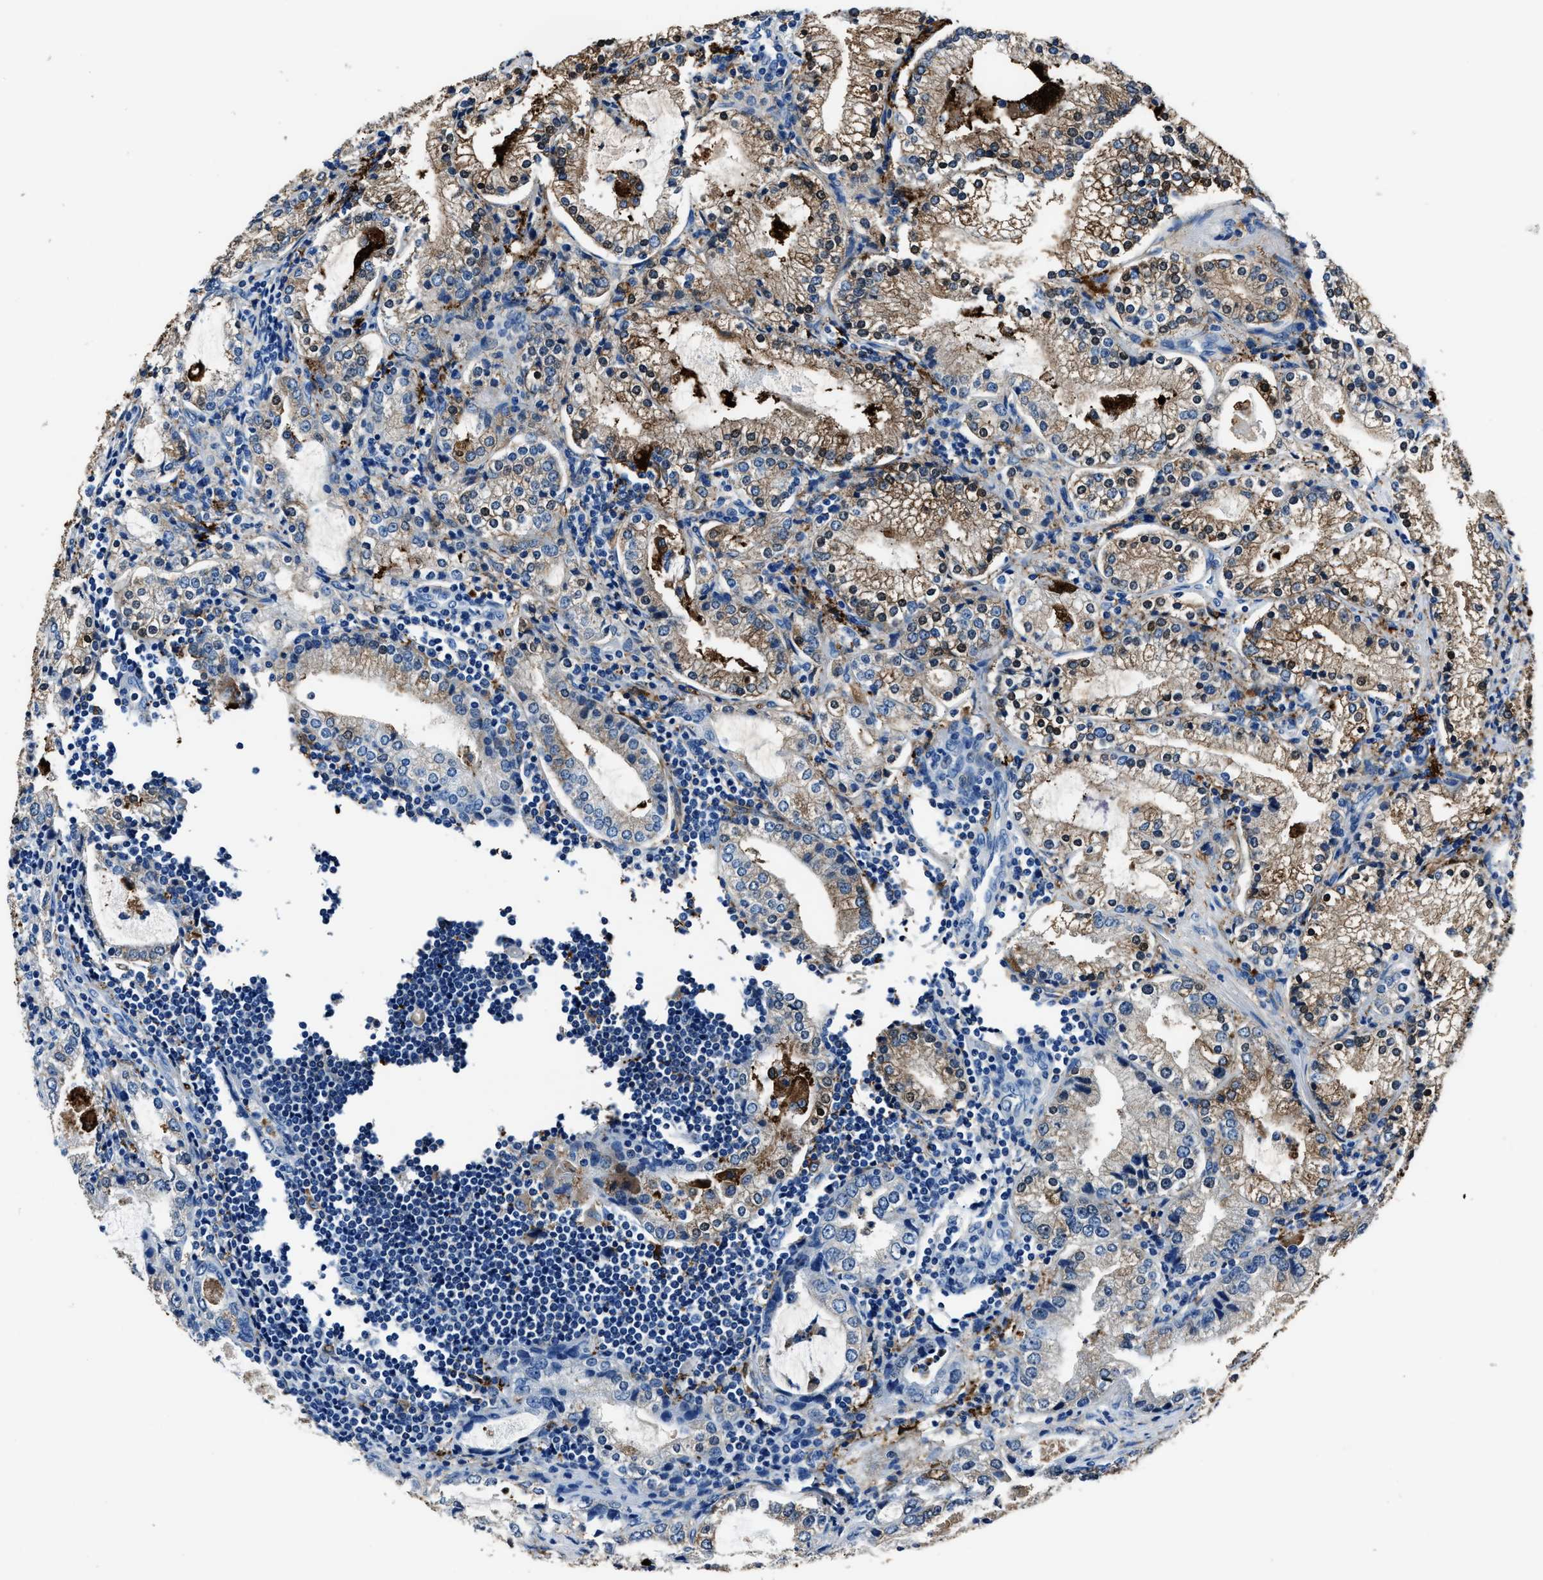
{"staining": {"intensity": "moderate", "quantity": ">75%", "location": "cytoplasmic/membranous"}, "tissue": "prostate cancer", "cell_type": "Tumor cells", "image_type": "cancer", "snomed": [{"axis": "morphology", "description": "Adenocarcinoma, High grade"}, {"axis": "topography", "description": "Prostate"}], "caption": "Approximately >75% of tumor cells in prostate adenocarcinoma (high-grade) show moderate cytoplasmic/membranous protein expression as visualized by brown immunohistochemical staining.", "gene": "FTL", "patient": {"sex": "male", "age": 63}}